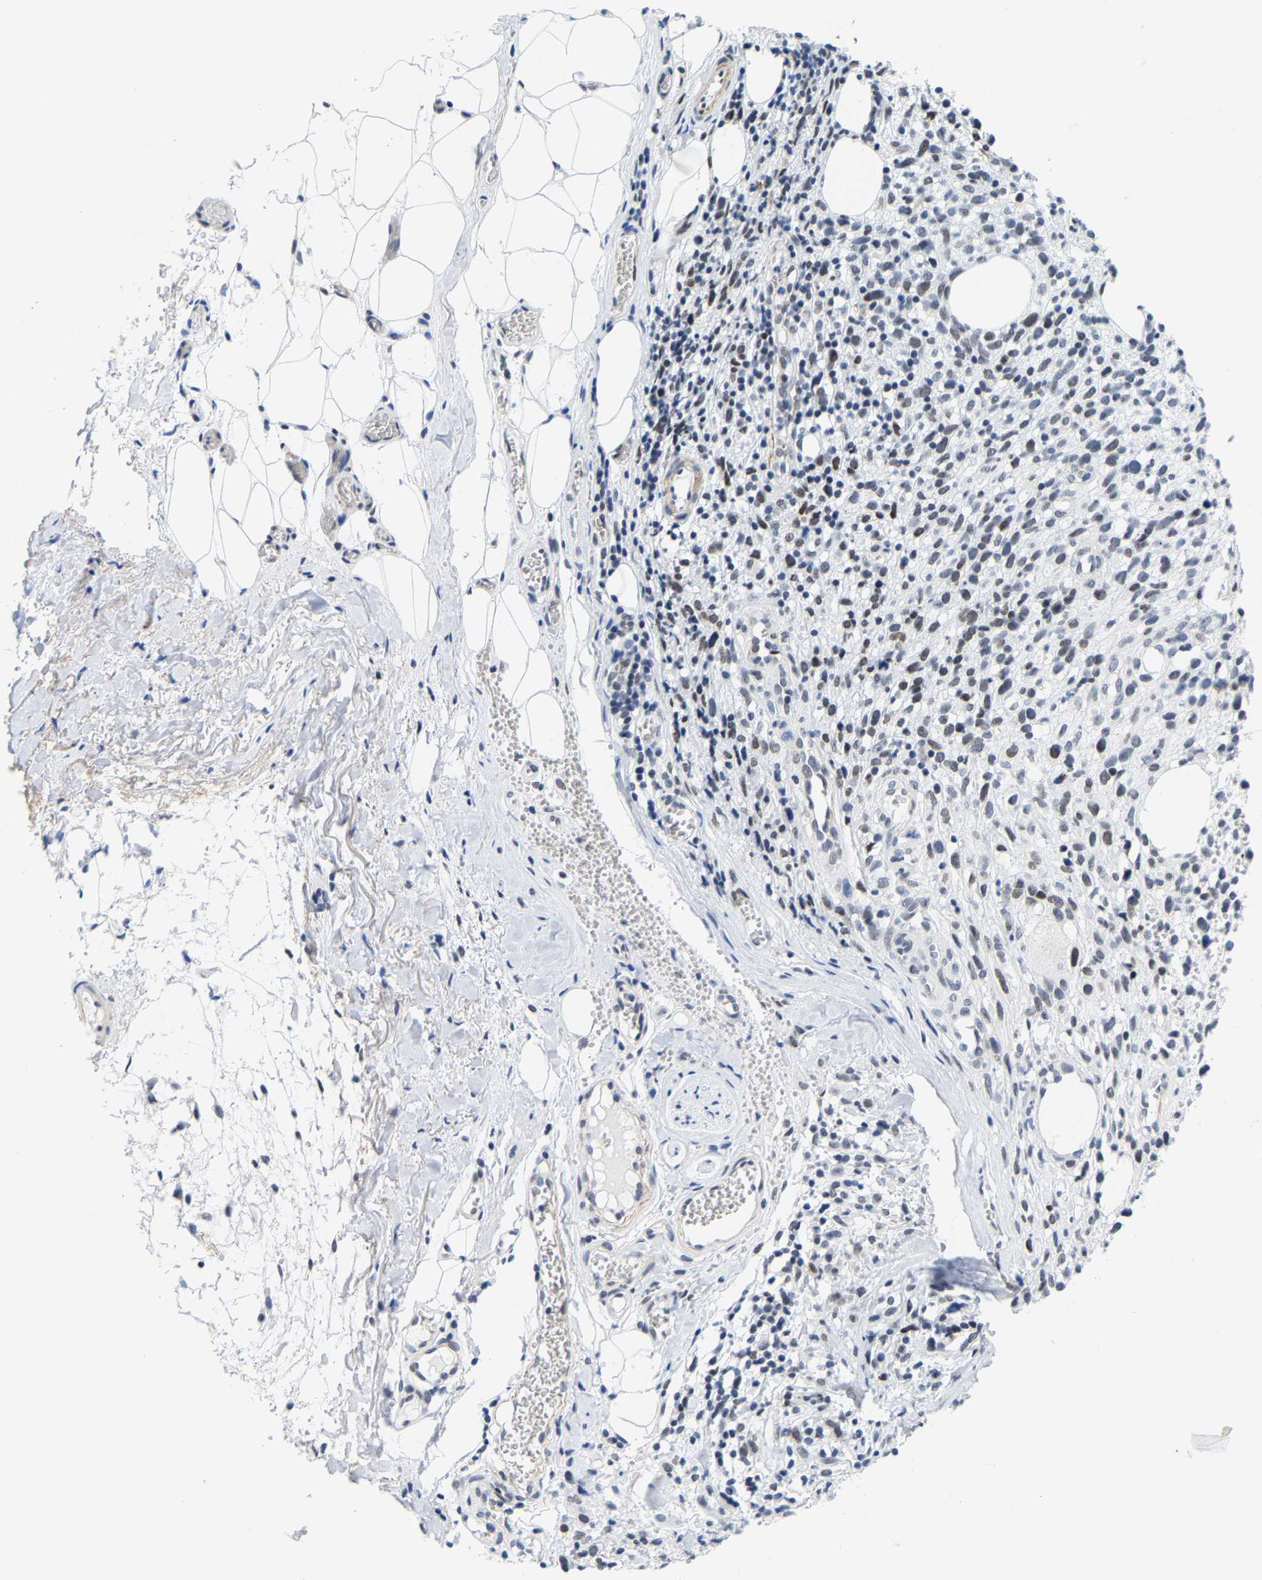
{"staining": {"intensity": "weak", "quantity": "25%-75%", "location": "nuclear"}, "tissue": "melanoma", "cell_type": "Tumor cells", "image_type": "cancer", "snomed": [{"axis": "morphology", "description": "Malignant melanoma, NOS"}, {"axis": "topography", "description": "Skin"}], "caption": "Human melanoma stained with a brown dye reveals weak nuclear positive expression in approximately 25%-75% of tumor cells.", "gene": "FAM180A", "patient": {"sex": "female", "age": 55}}